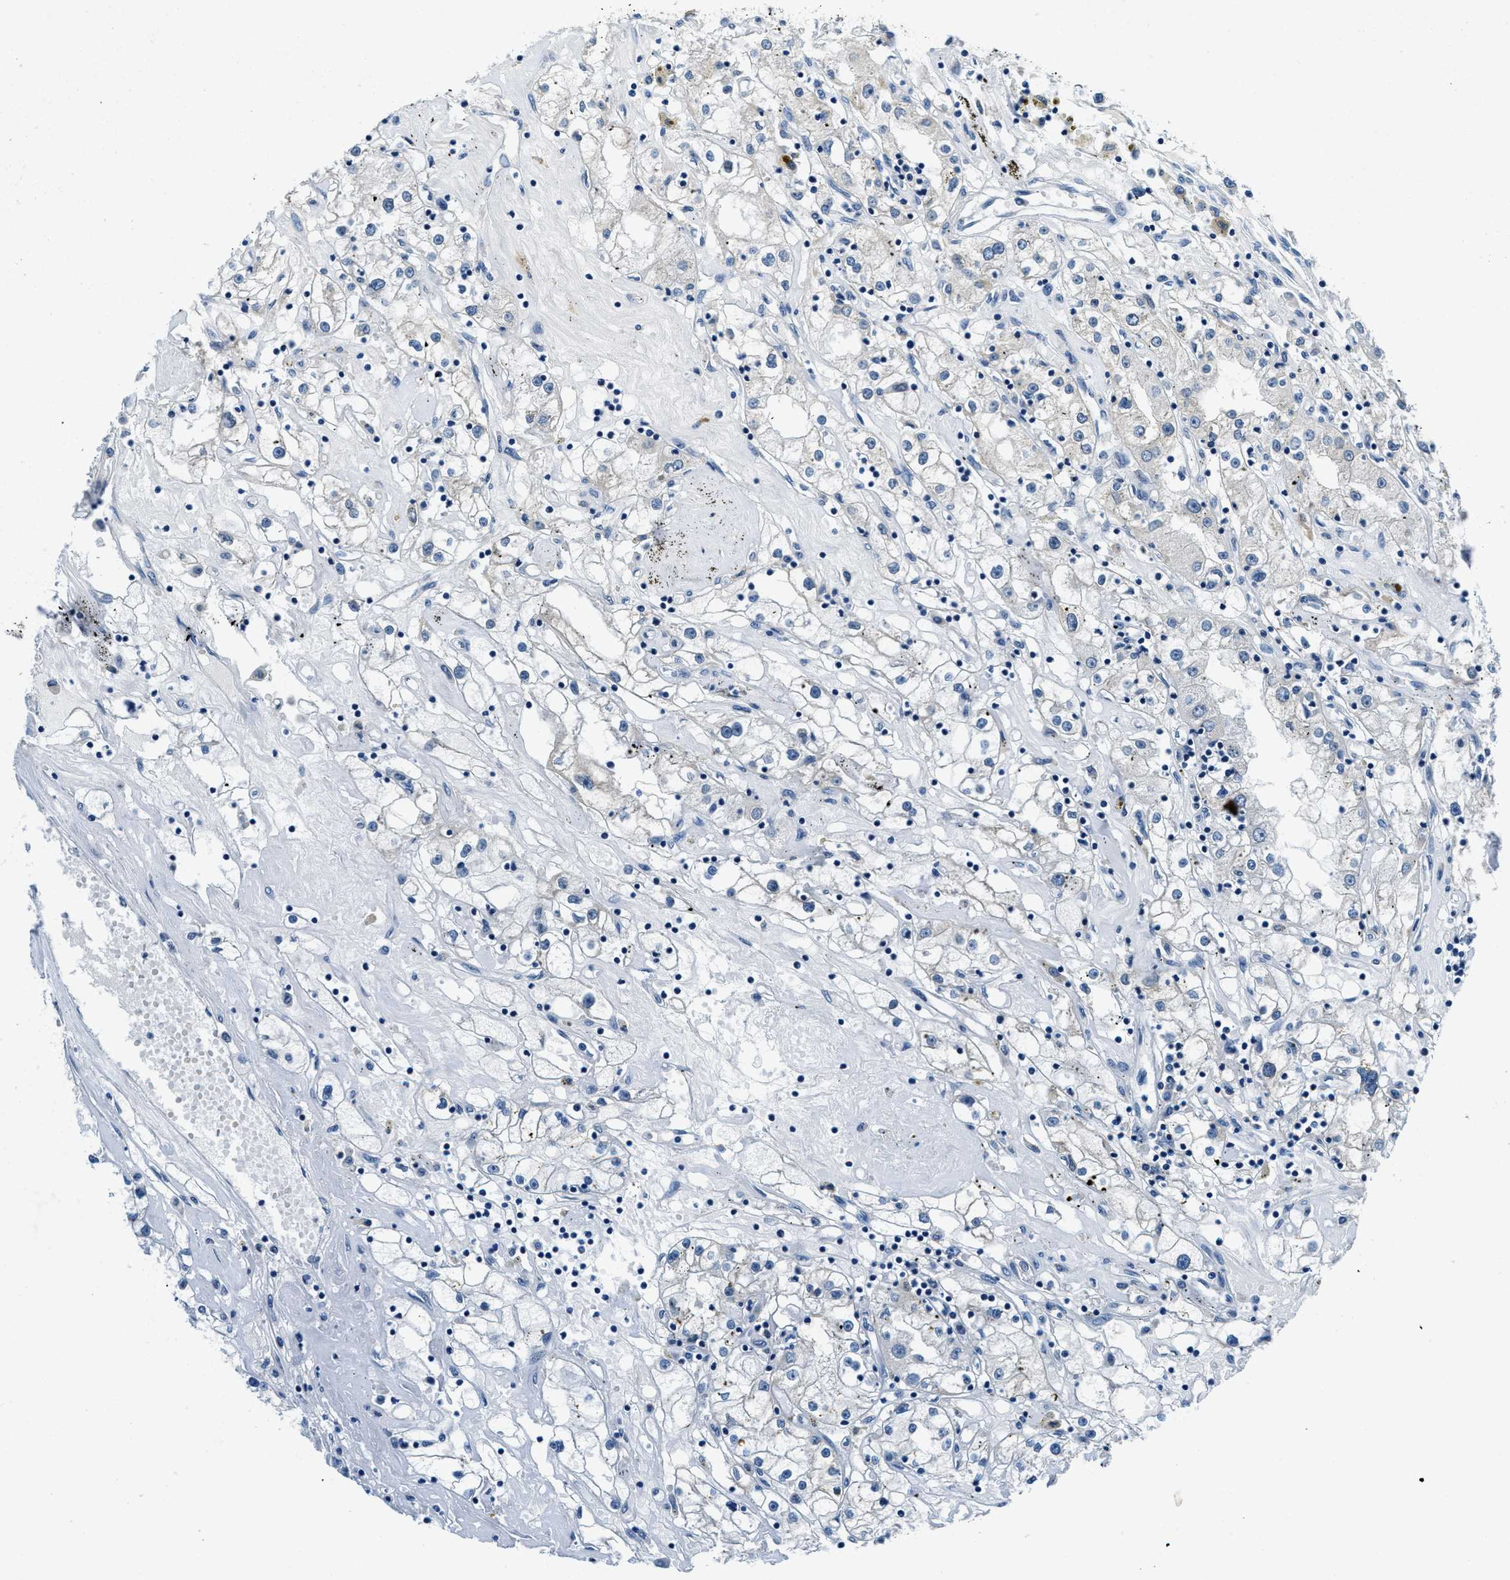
{"staining": {"intensity": "negative", "quantity": "none", "location": "none"}, "tissue": "renal cancer", "cell_type": "Tumor cells", "image_type": "cancer", "snomed": [{"axis": "morphology", "description": "Adenocarcinoma, NOS"}, {"axis": "topography", "description": "Kidney"}], "caption": "This is a photomicrograph of immunohistochemistry staining of renal cancer (adenocarcinoma), which shows no expression in tumor cells.", "gene": "UBAC2", "patient": {"sex": "male", "age": 56}}